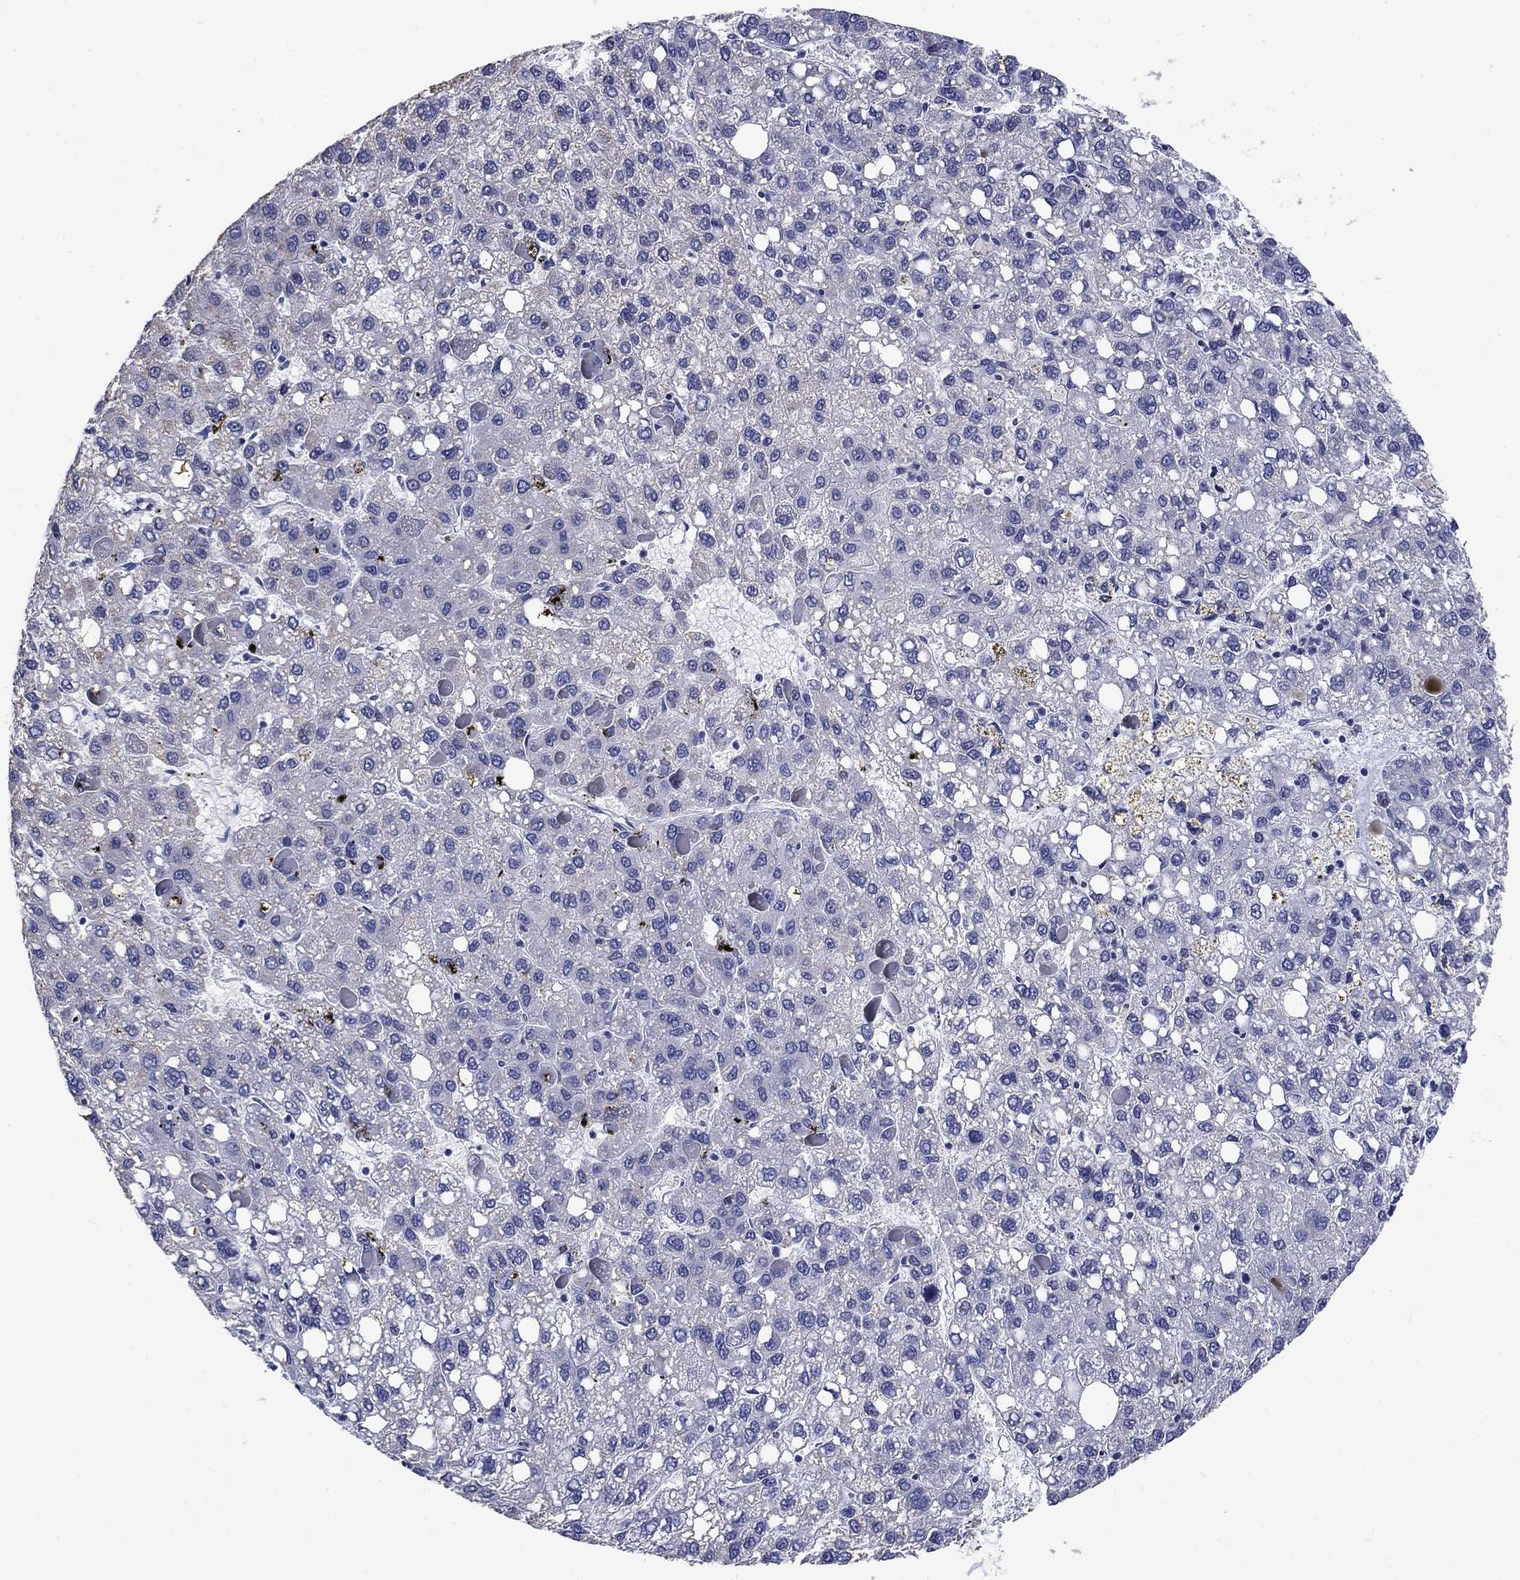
{"staining": {"intensity": "negative", "quantity": "none", "location": "none"}, "tissue": "liver cancer", "cell_type": "Tumor cells", "image_type": "cancer", "snomed": [{"axis": "morphology", "description": "Carcinoma, Hepatocellular, NOS"}, {"axis": "topography", "description": "Liver"}], "caption": "DAB (3,3'-diaminobenzidine) immunohistochemical staining of human liver cancer (hepatocellular carcinoma) exhibits no significant expression in tumor cells.", "gene": "PRKCG", "patient": {"sex": "female", "age": 82}}